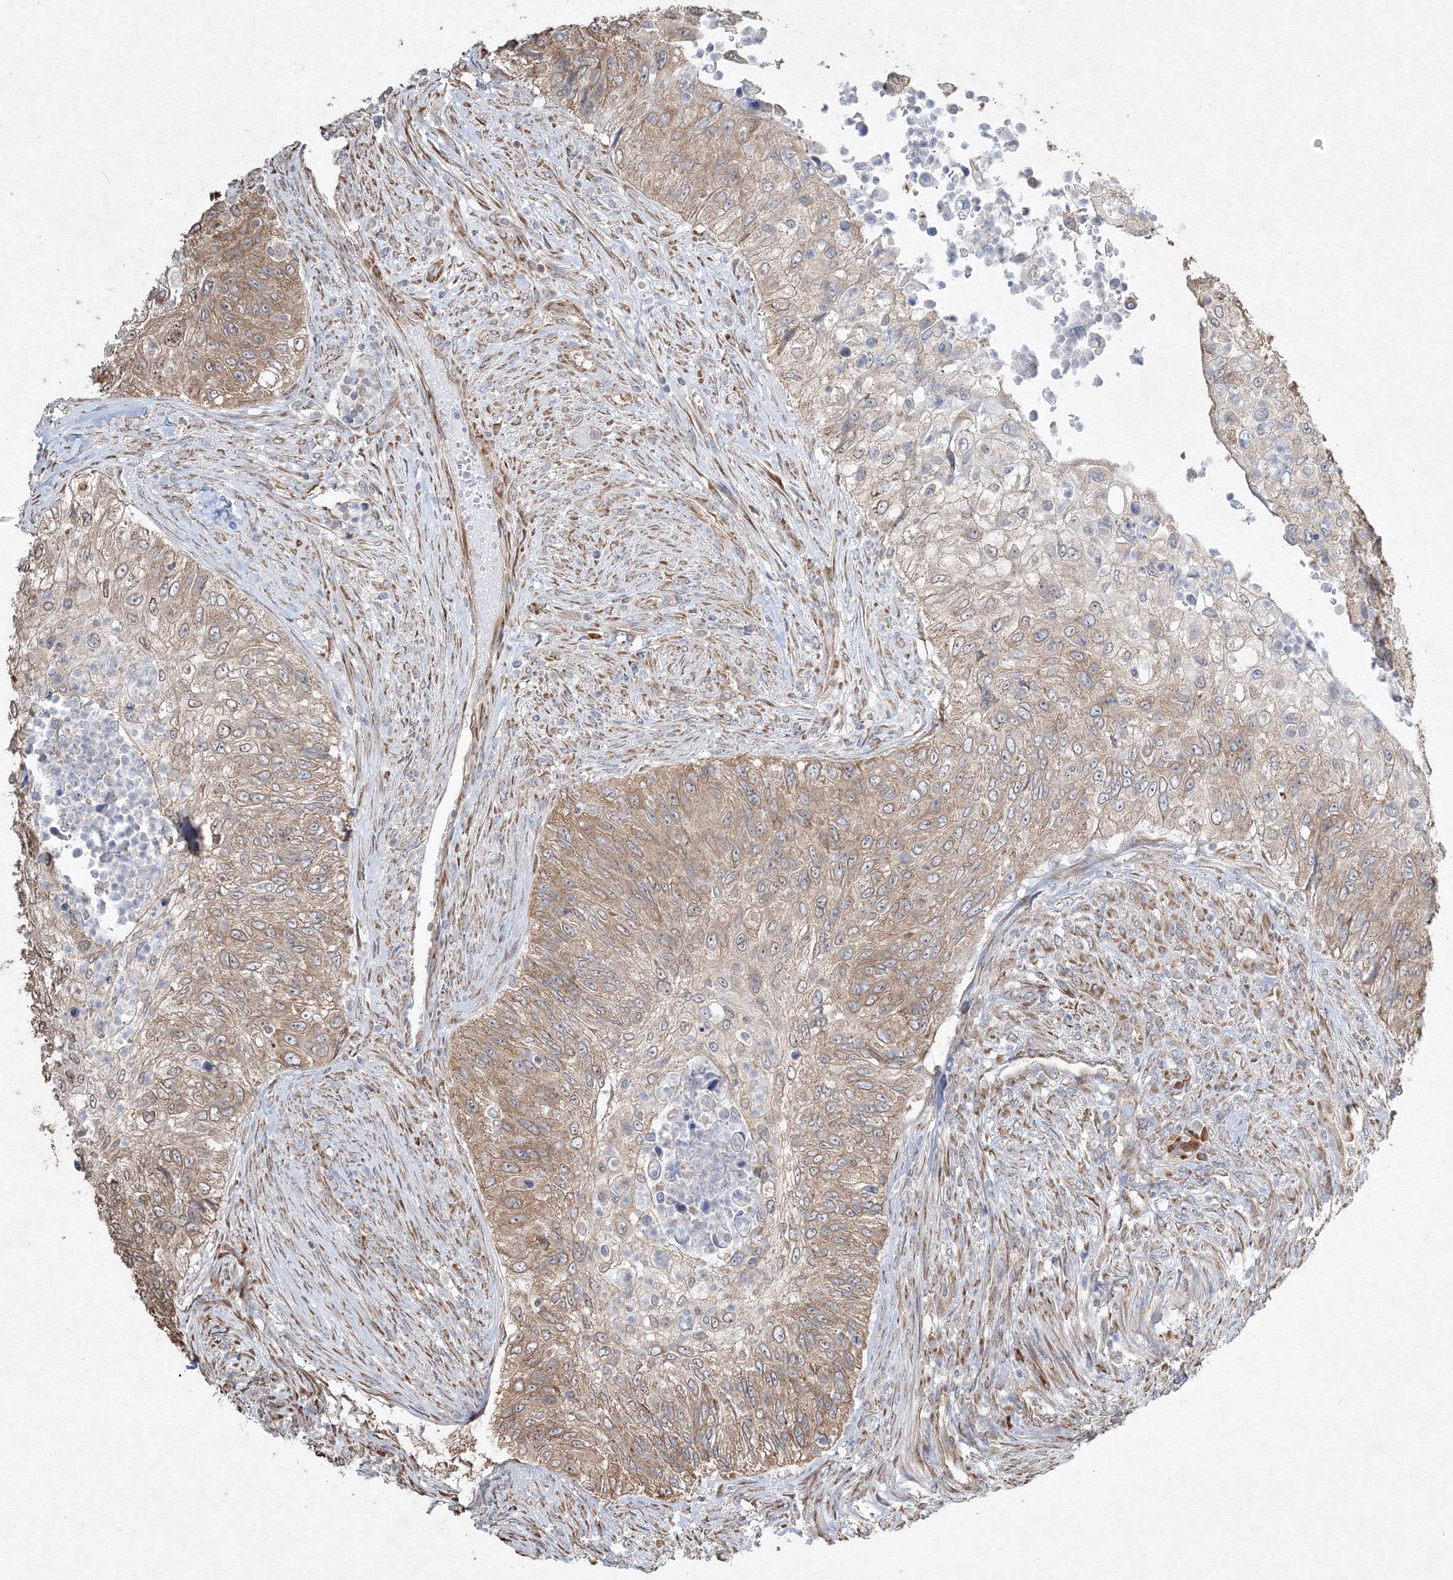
{"staining": {"intensity": "moderate", "quantity": "25%-75%", "location": "cytoplasmic/membranous"}, "tissue": "urothelial cancer", "cell_type": "Tumor cells", "image_type": "cancer", "snomed": [{"axis": "morphology", "description": "Urothelial carcinoma, High grade"}, {"axis": "topography", "description": "Urinary bladder"}], "caption": "Immunohistochemical staining of urothelial cancer demonstrates moderate cytoplasmic/membranous protein positivity in approximately 25%-75% of tumor cells. (Brightfield microscopy of DAB IHC at high magnification).", "gene": "FBXL8", "patient": {"sex": "female", "age": 60}}